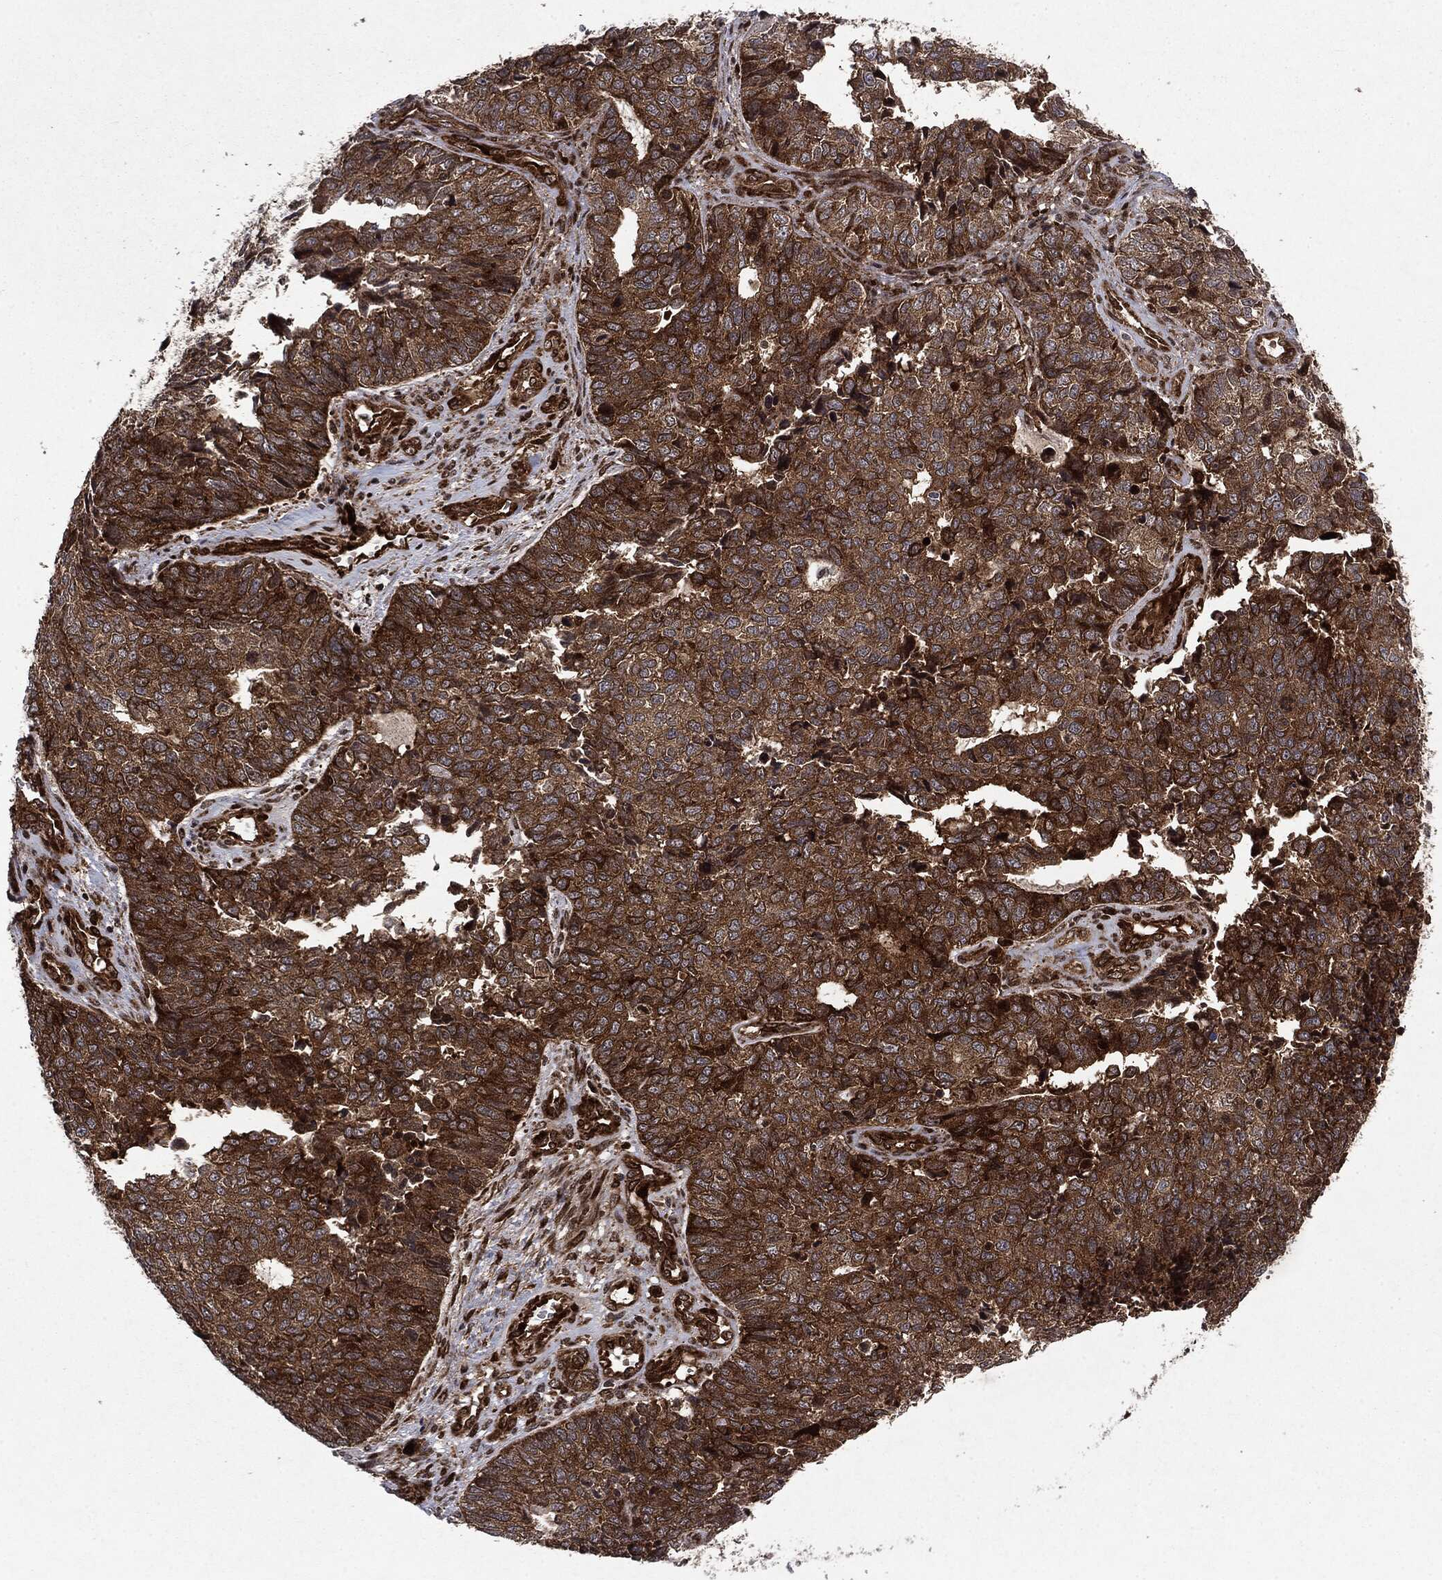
{"staining": {"intensity": "strong", "quantity": ">75%", "location": "cytoplasmic/membranous"}, "tissue": "cervical cancer", "cell_type": "Tumor cells", "image_type": "cancer", "snomed": [{"axis": "morphology", "description": "Squamous cell carcinoma, NOS"}, {"axis": "topography", "description": "Cervix"}], "caption": "Squamous cell carcinoma (cervical) stained for a protein (brown) shows strong cytoplasmic/membranous positive expression in approximately >75% of tumor cells.", "gene": "OTUB1", "patient": {"sex": "female", "age": 63}}